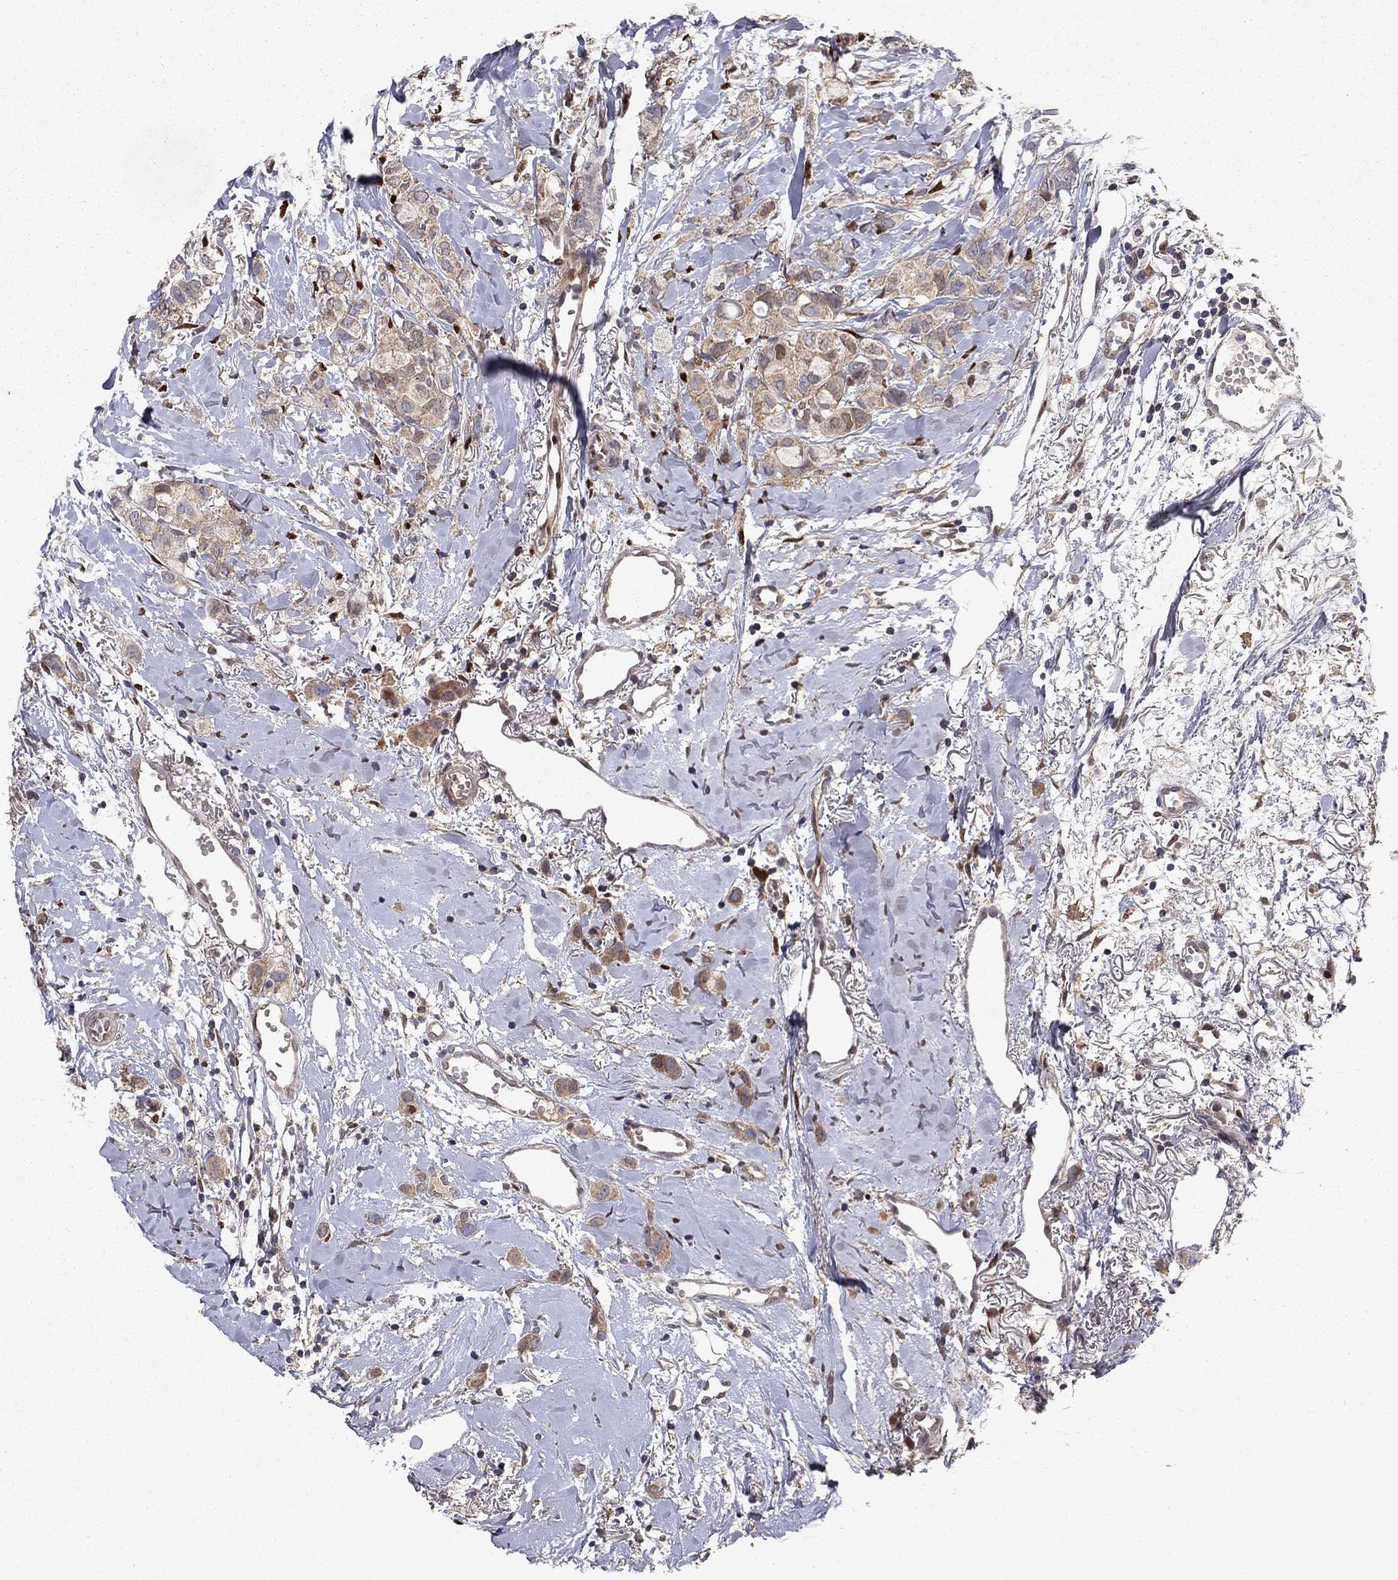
{"staining": {"intensity": "moderate", "quantity": "<25%", "location": "cytoplasmic/membranous"}, "tissue": "breast cancer", "cell_type": "Tumor cells", "image_type": "cancer", "snomed": [{"axis": "morphology", "description": "Duct carcinoma"}, {"axis": "topography", "description": "Breast"}], "caption": "There is low levels of moderate cytoplasmic/membranous expression in tumor cells of breast cancer (infiltrating ductal carcinoma), as demonstrated by immunohistochemical staining (brown color).", "gene": "CRTC1", "patient": {"sex": "female", "age": 85}}